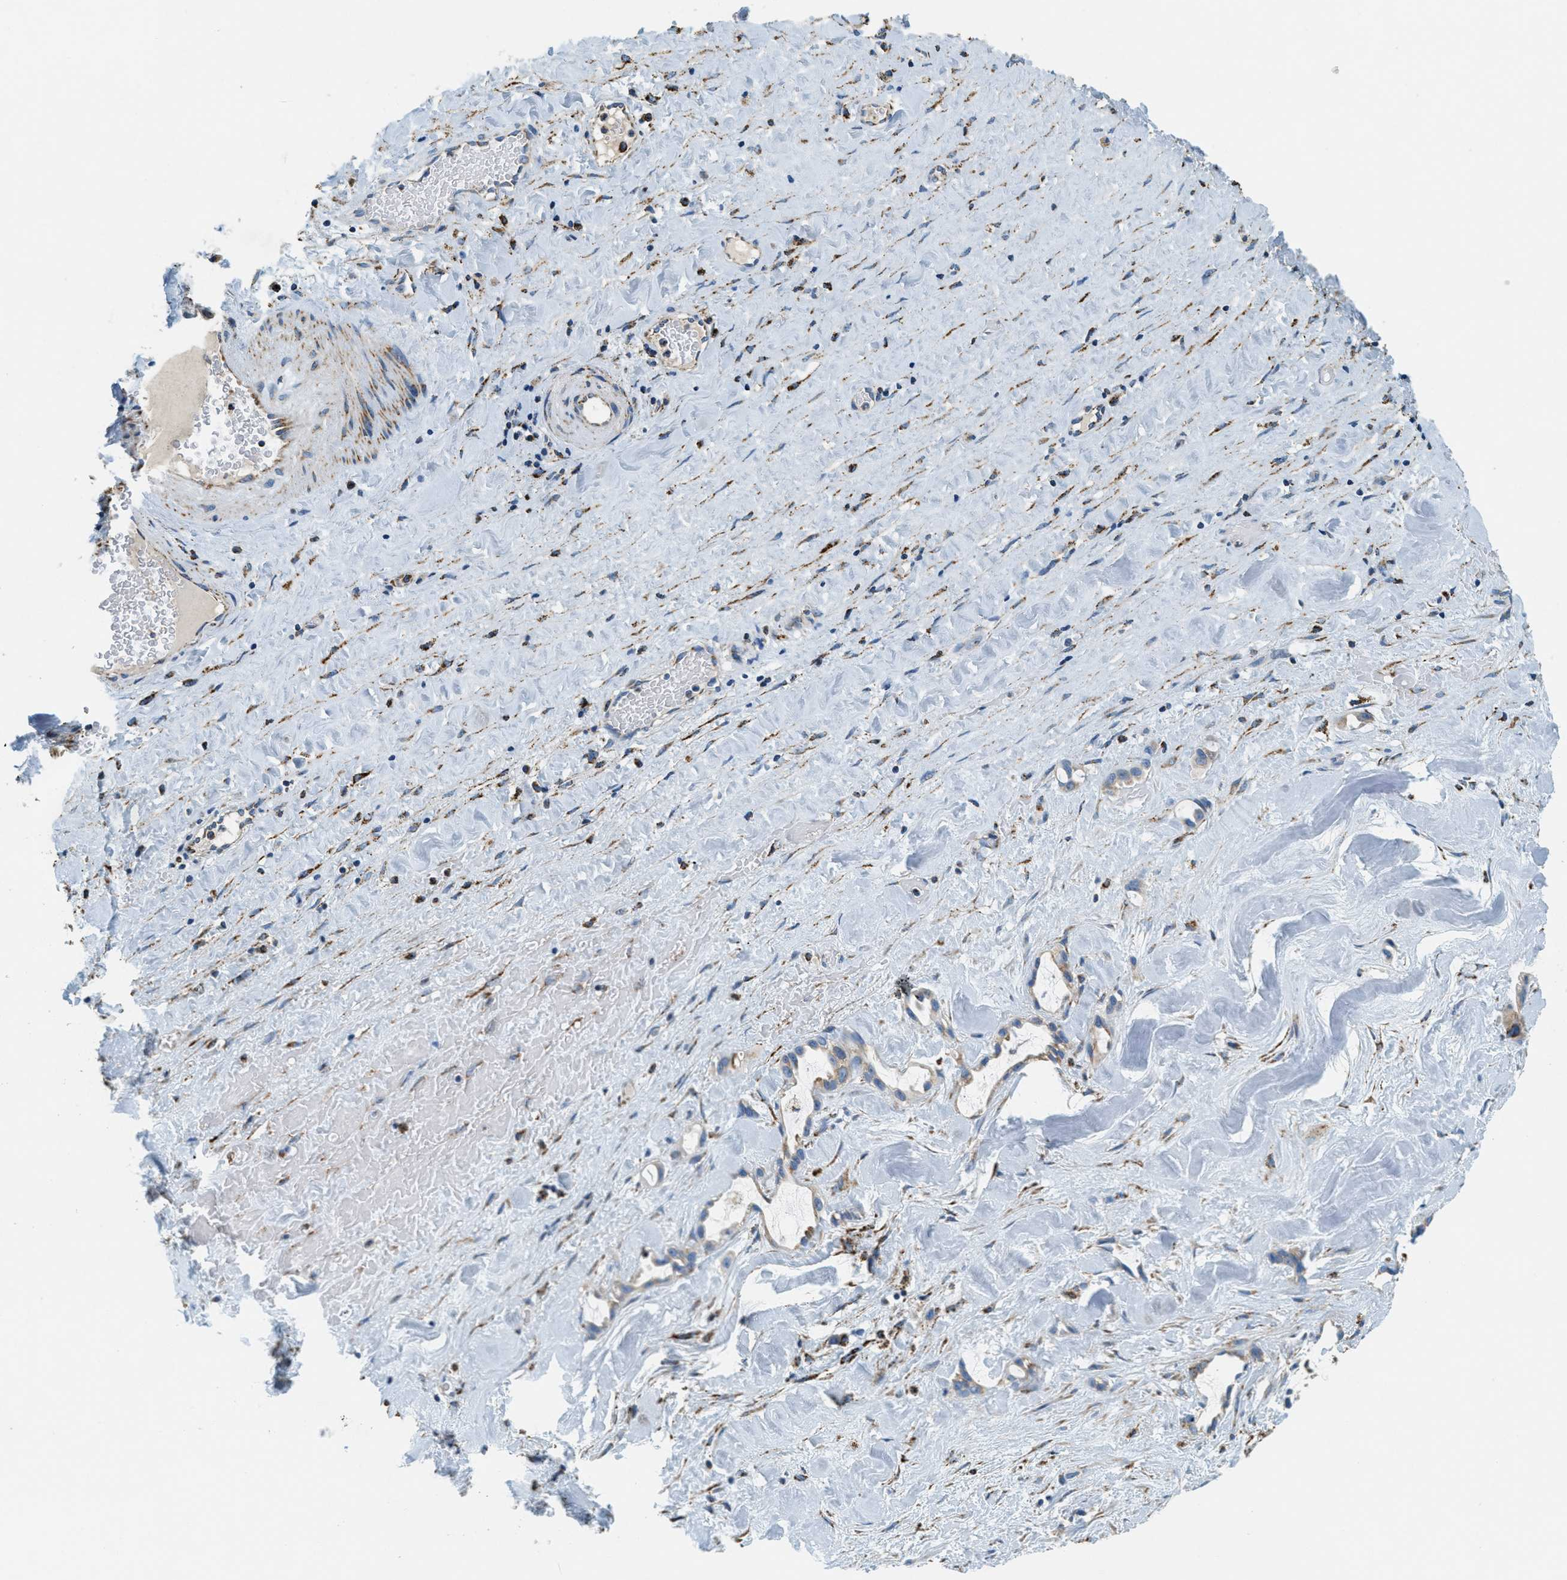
{"staining": {"intensity": "weak", "quantity": "25%-75%", "location": "cytoplasmic/membranous"}, "tissue": "liver cancer", "cell_type": "Tumor cells", "image_type": "cancer", "snomed": [{"axis": "morphology", "description": "Cholangiocarcinoma"}, {"axis": "topography", "description": "Liver"}], "caption": "Immunohistochemical staining of liver cancer (cholangiocarcinoma) displays weak cytoplasmic/membranous protein expression in about 25%-75% of tumor cells.", "gene": "HLCS", "patient": {"sex": "female", "age": 65}}